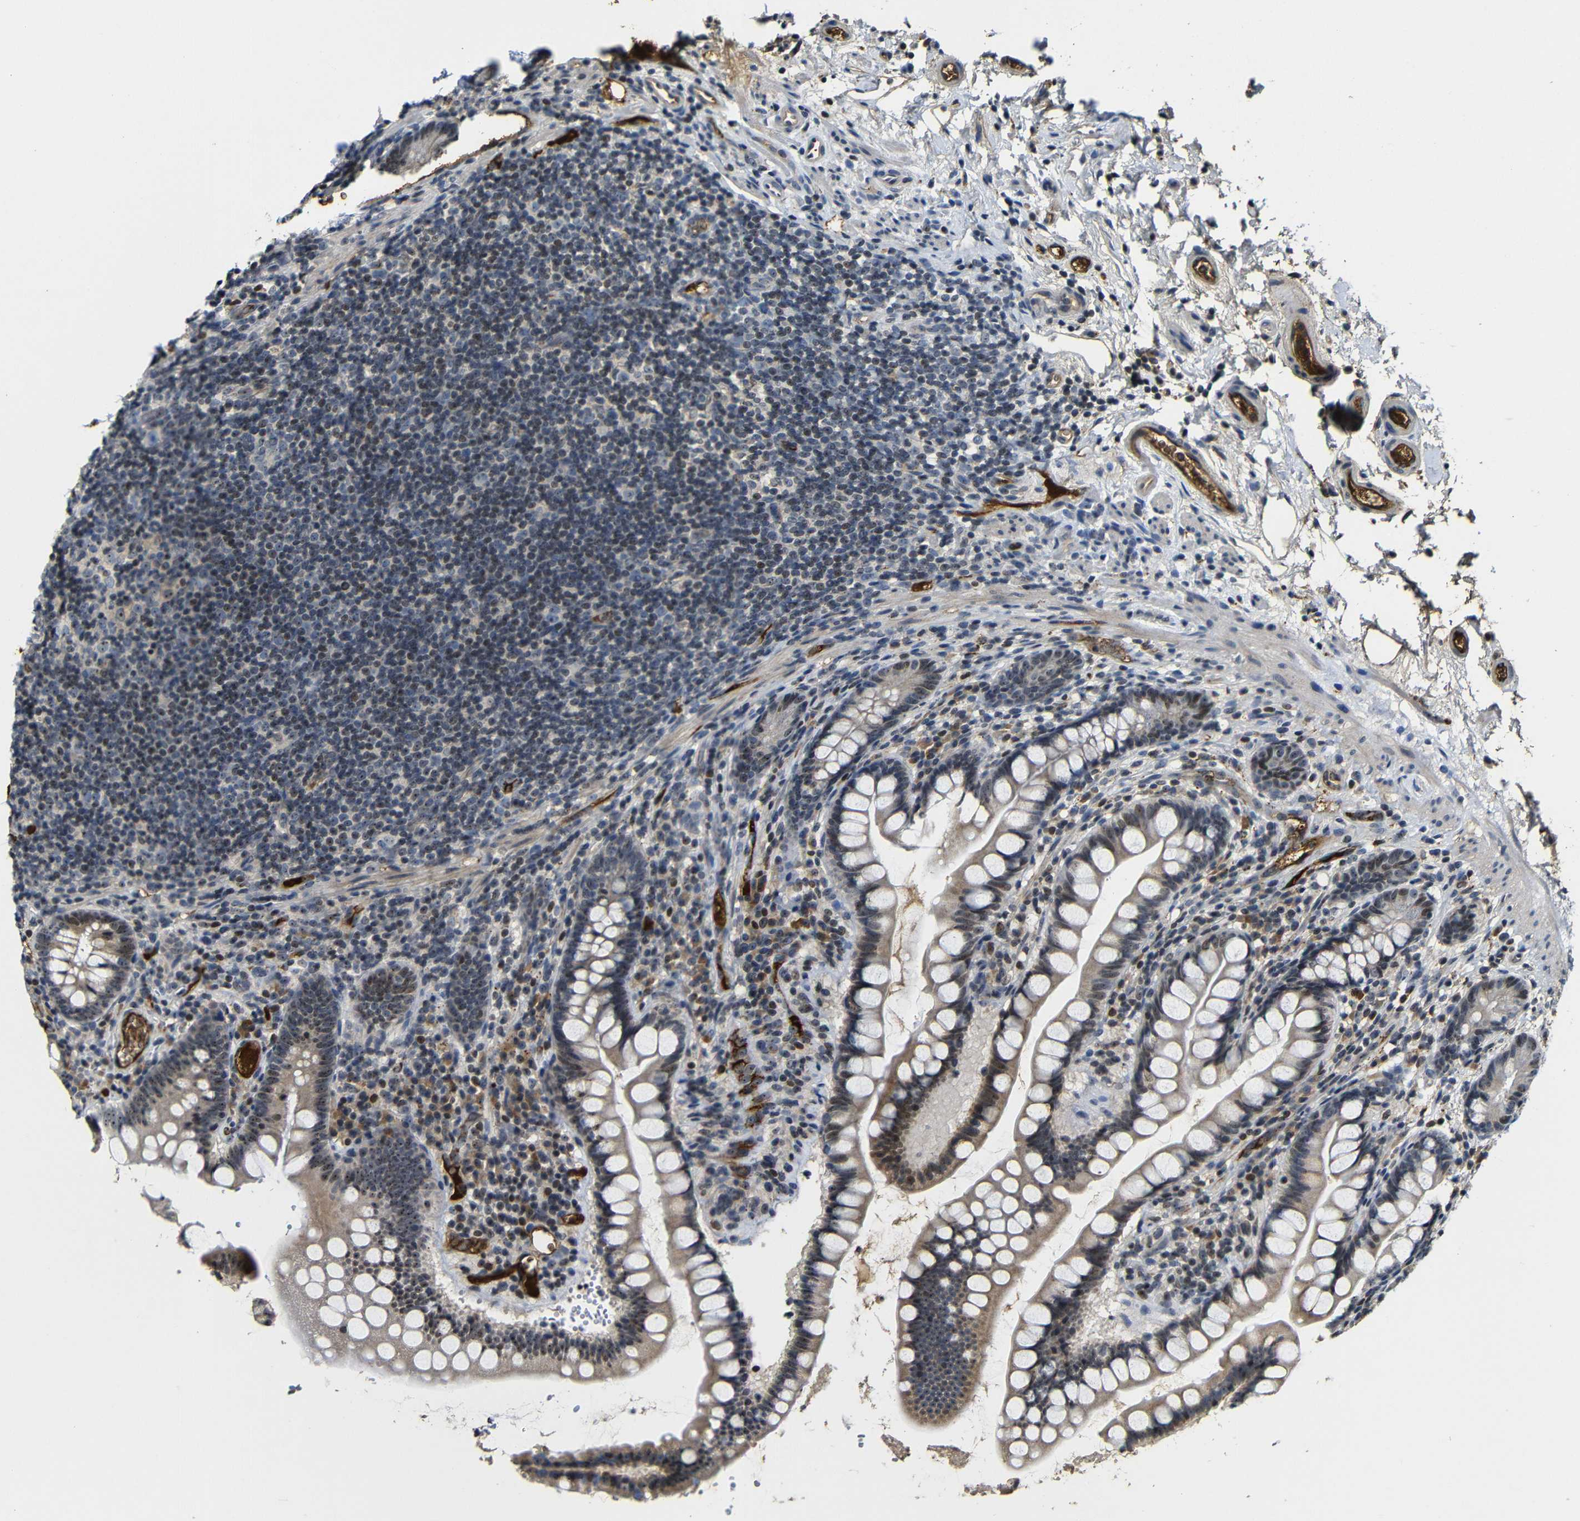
{"staining": {"intensity": "moderate", "quantity": "25%-75%", "location": "nuclear"}, "tissue": "small intestine", "cell_type": "Glandular cells", "image_type": "normal", "snomed": [{"axis": "morphology", "description": "Normal tissue, NOS"}, {"axis": "topography", "description": "Small intestine"}], "caption": "A medium amount of moderate nuclear positivity is appreciated in about 25%-75% of glandular cells in unremarkable small intestine.", "gene": "MYC", "patient": {"sex": "female", "age": 84}}